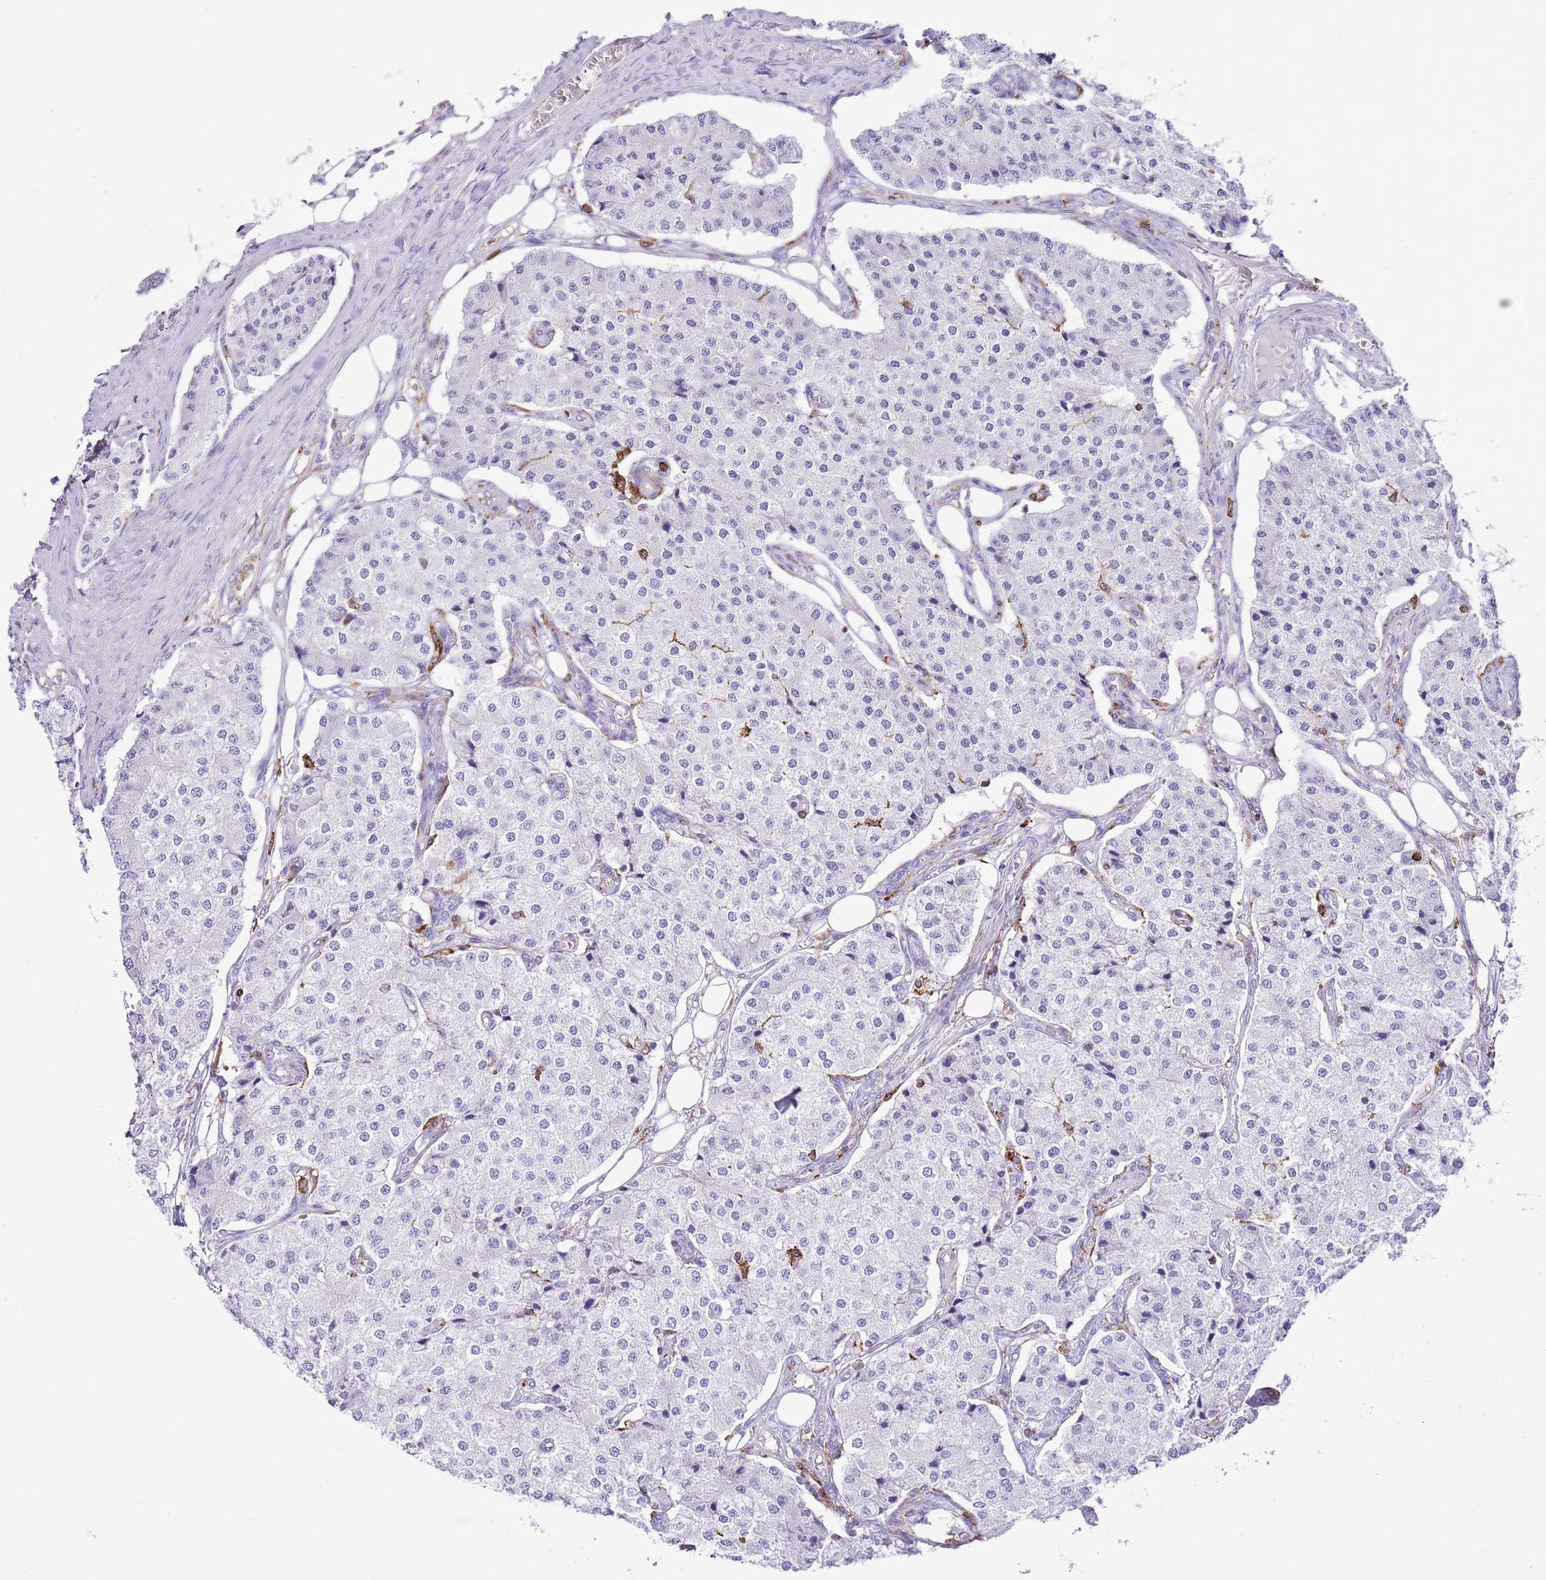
{"staining": {"intensity": "negative", "quantity": "none", "location": "none"}, "tissue": "carcinoid", "cell_type": "Tumor cells", "image_type": "cancer", "snomed": [{"axis": "morphology", "description": "Carcinoid, malignant, NOS"}, {"axis": "topography", "description": "Colon"}], "caption": "Tumor cells are negative for protein expression in human carcinoid (malignant).", "gene": "EFHD2", "patient": {"sex": "female", "age": 52}}